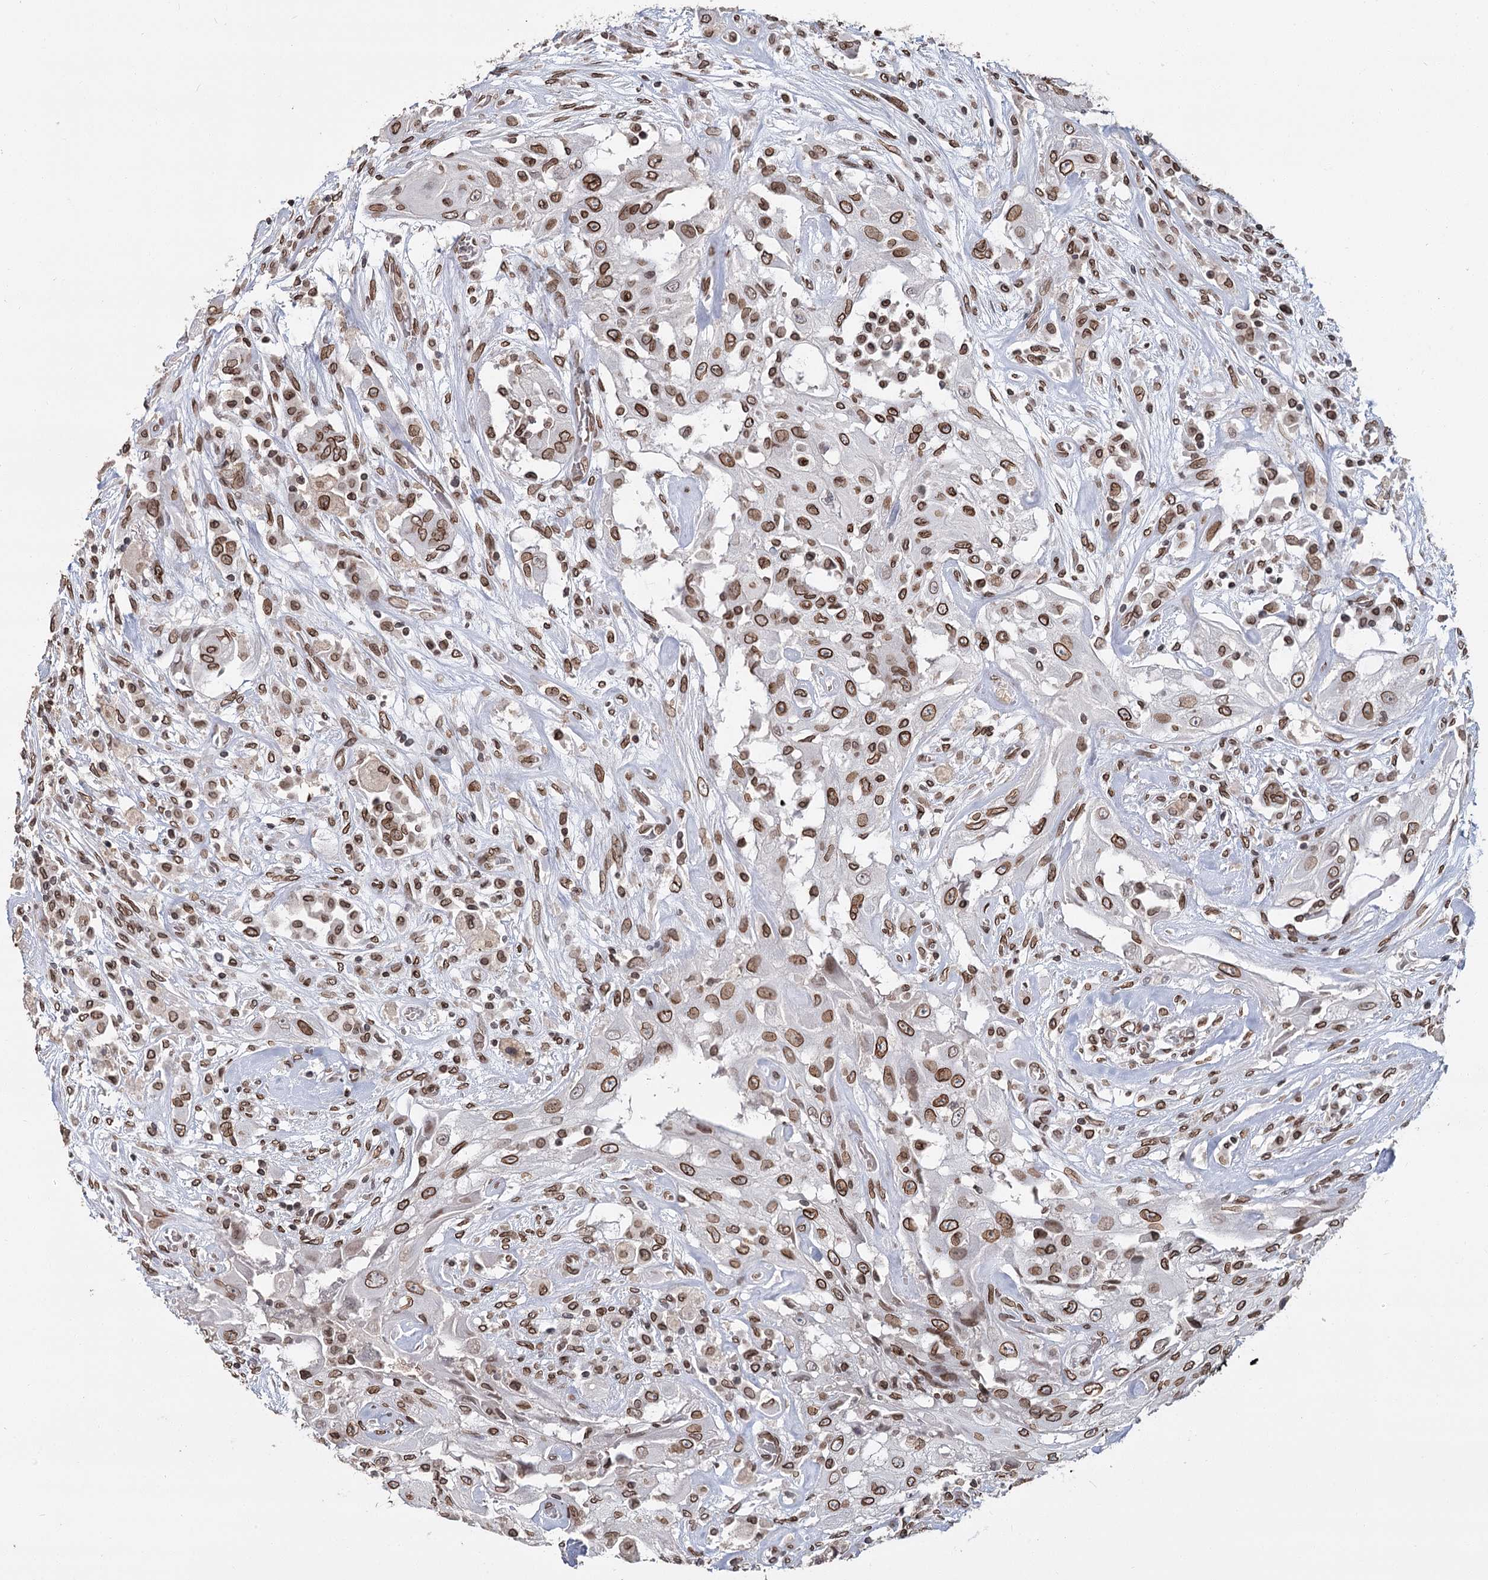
{"staining": {"intensity": "moderate", "quantity": ">75%", "location": "cytoplasmic/membranous,nuclear"}, "tissue": "thyroid cancer", "cell_type": "Tumor cells", "image_type": "cancer", "snomed": [{"axis": "morphology", "description": "Papillary adenocarcinoma, NOS"}, {"axis": "topography", "description": "Thyroid gland"}], "caption": "High-power microscopy captured an IHC histopathology image of thyroid cancer (papillary adenocarcinoma), revealing moderate cytoplasmic/membranous and nuclear expression in about >75% of tumor cells. (Stains: DAB in brown, nuclei in blue, Microscopy: brightfield microscopy at high magnification).", "gene": "KIAA0930", "patient": {"sex": "female", "age": 59}}